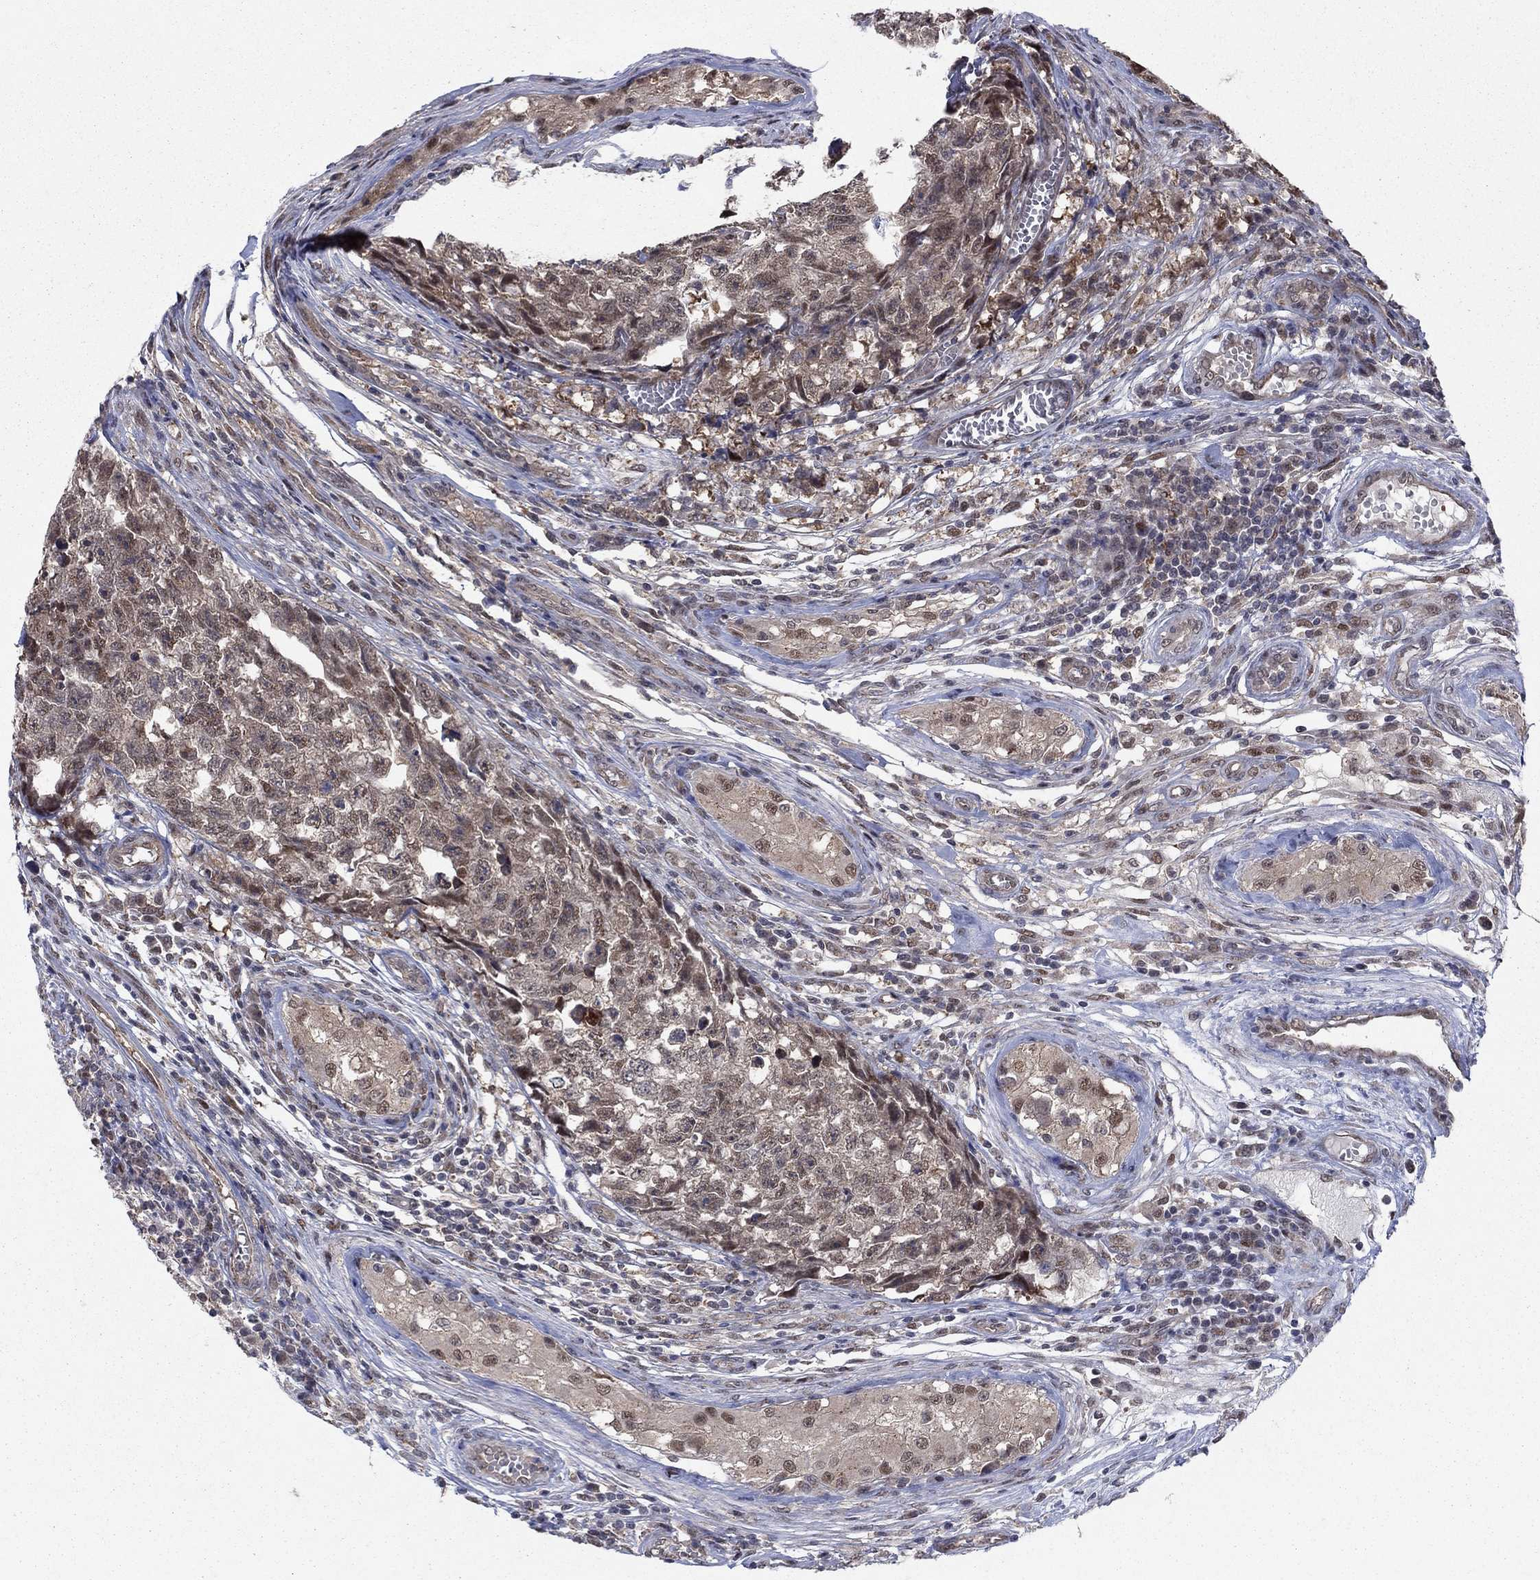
{"staining": {"intensity": "weak", "quantity": "25%-75%", "location": "cytoplasmic/membranous,nuclear"}, "tissue": "testis cancer", "cell_type": "Tumor cells", "image_type": "cancer", "snomed": [{"axis": "morphology", "description": "Seminoma, NOS"}, {"axis": "morphology", "description": "Carcinoma, Embryonal, NOS"}, {"axis": "topography", "description": "Testis"}], "caption": "Protein staining reveals weak cytoplasmic/membranous and nuclear positivity in about 25%-75% of tumor cells in testis cancer (embryonal carcinoma).", "gene": "PSMC1", "patient": {"sex": "male", "age": 22}}